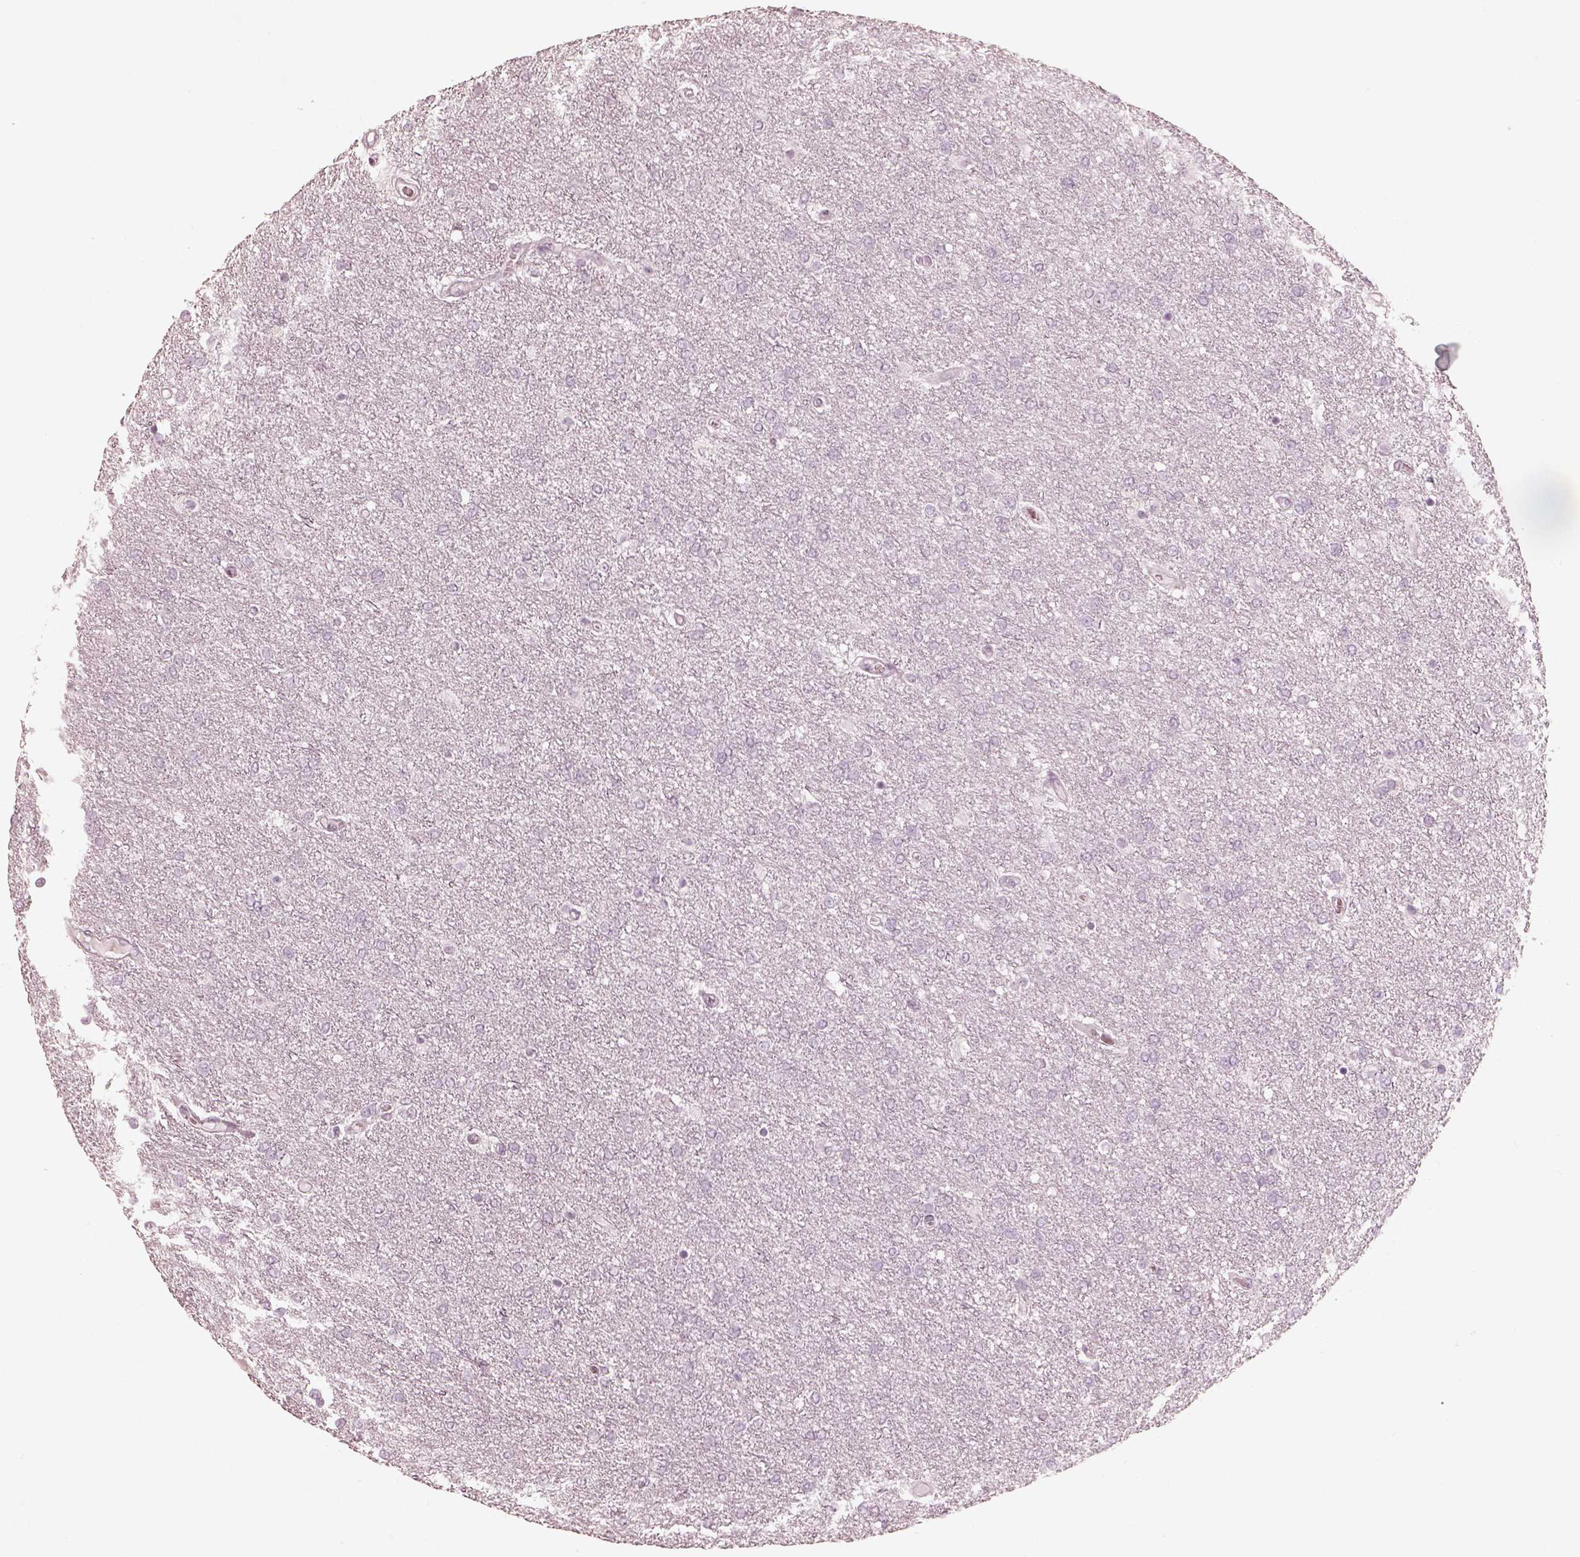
{"staining": {"intensity": "negative", "quantity": "none", "location": "none"}, "tissue": "glioma", "cell_type": "Tumor cells", "image_type": "cancer", "snomed": [{"axis": "morphology", "description": "Glioma, malignant, High grade"}, {"axis": "topography", "description": "Brain"}], "caption": "Tumor cells are negative for brown protein staining in malignant glioma (high-grade). (Immunohistochemistry (ihc), brightfield microscopy, high magnification).", "gene": "CALR3", "patient": {"sex": "female", "age": 61}}